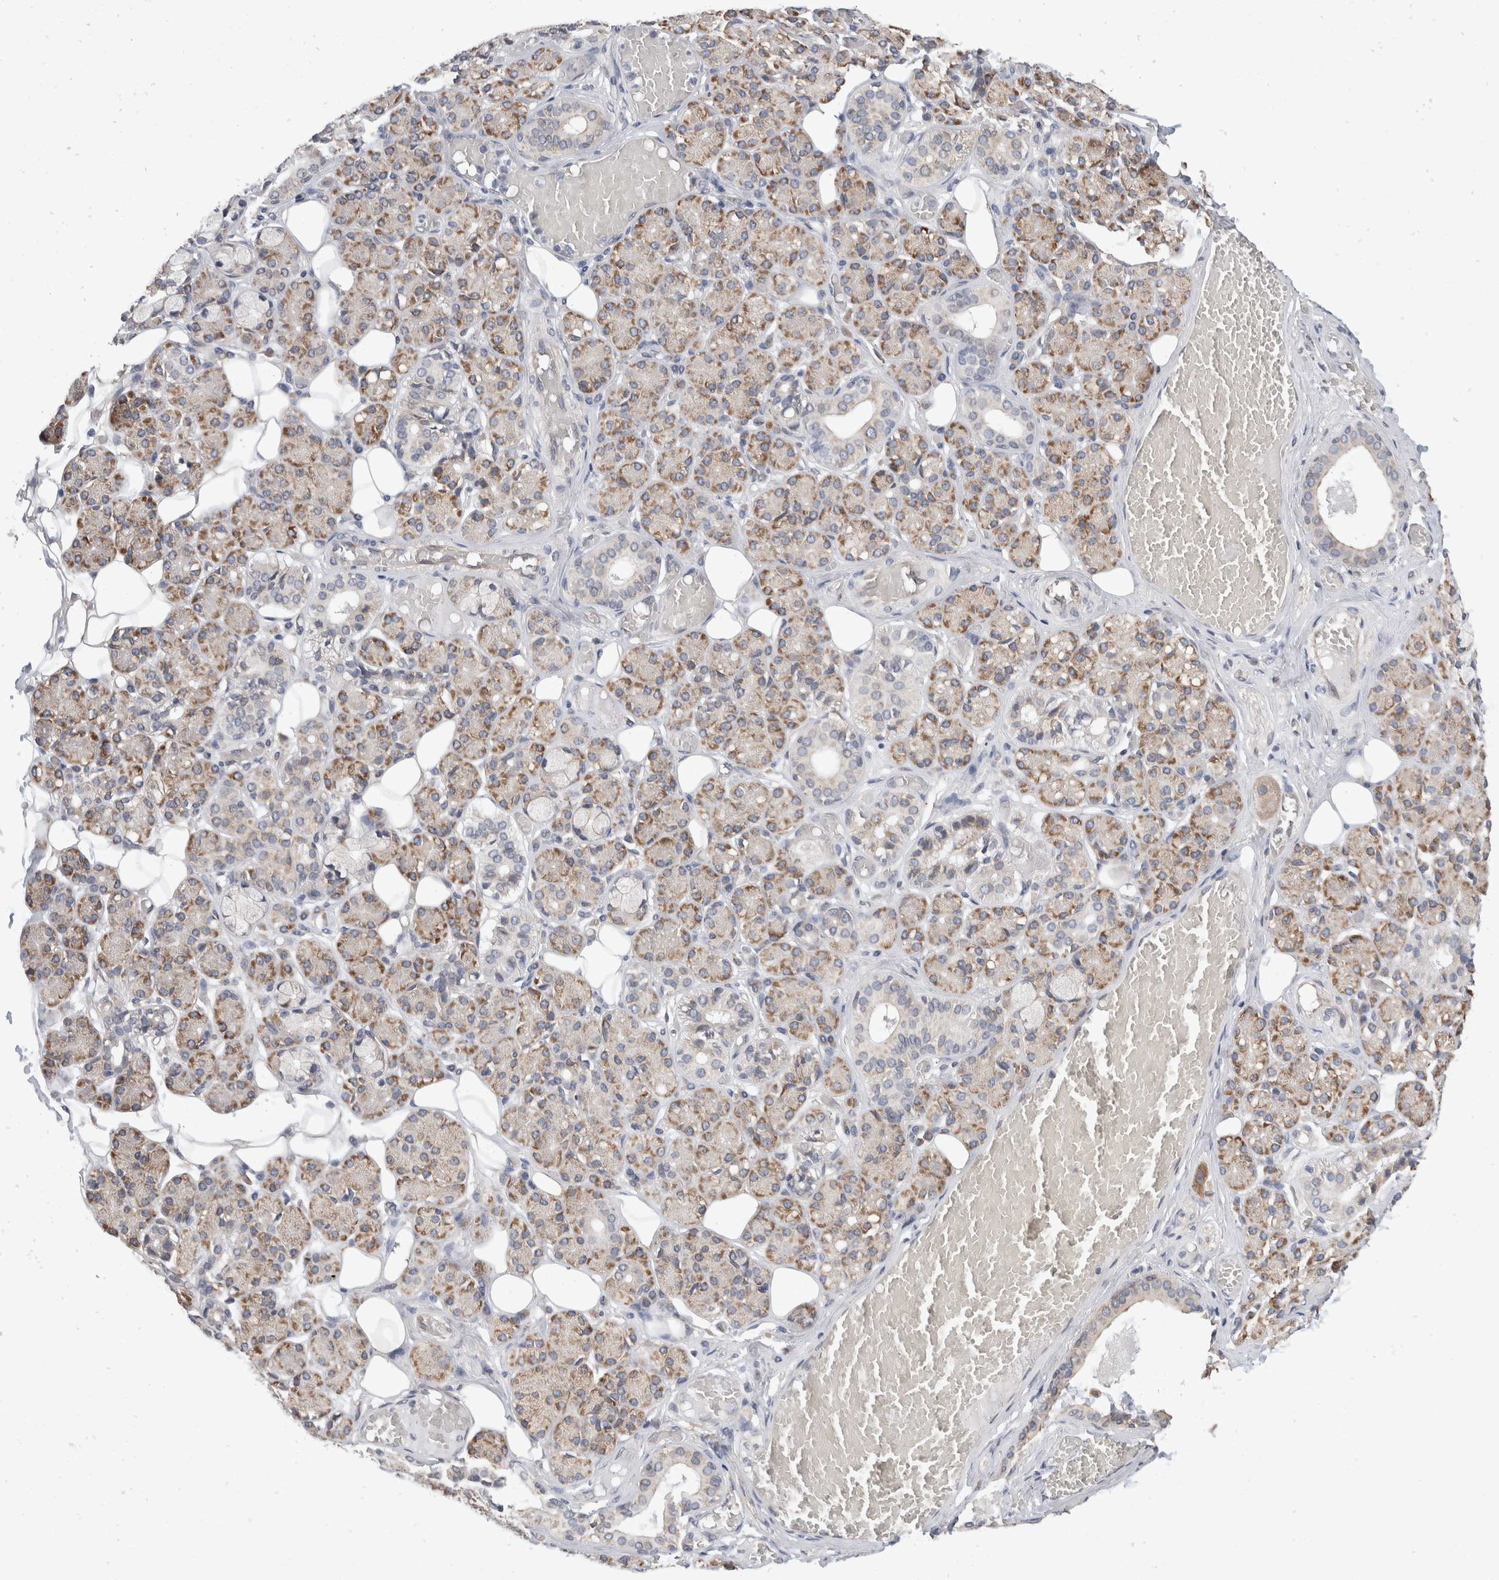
{"staining": {"intensity": "moderate", "quantity": "25%-75%", "location": "cytoplasmic/membranous"}, "tissue": "salivary gland", "cell_type": "Glandular cells", "image_type": "normal", "snomed": [{"axis": "morphology", "description": "Normal tissue, NOS"}, {"axis": "topography", "description": "Salivary gland"}], "caption": "Benign salivary gland exhibits moderate cytoplasmic/membranous positivity in about 25%-75% of glandular cells The protein is stained brown, and the nuclei are stained in blue (DAB (3,3'-diaminobenzidine) IHC with brightfield microscopy, high magnification)..", "gene": "TMEM245", "patient": {"sex": "male", "age": 63}}